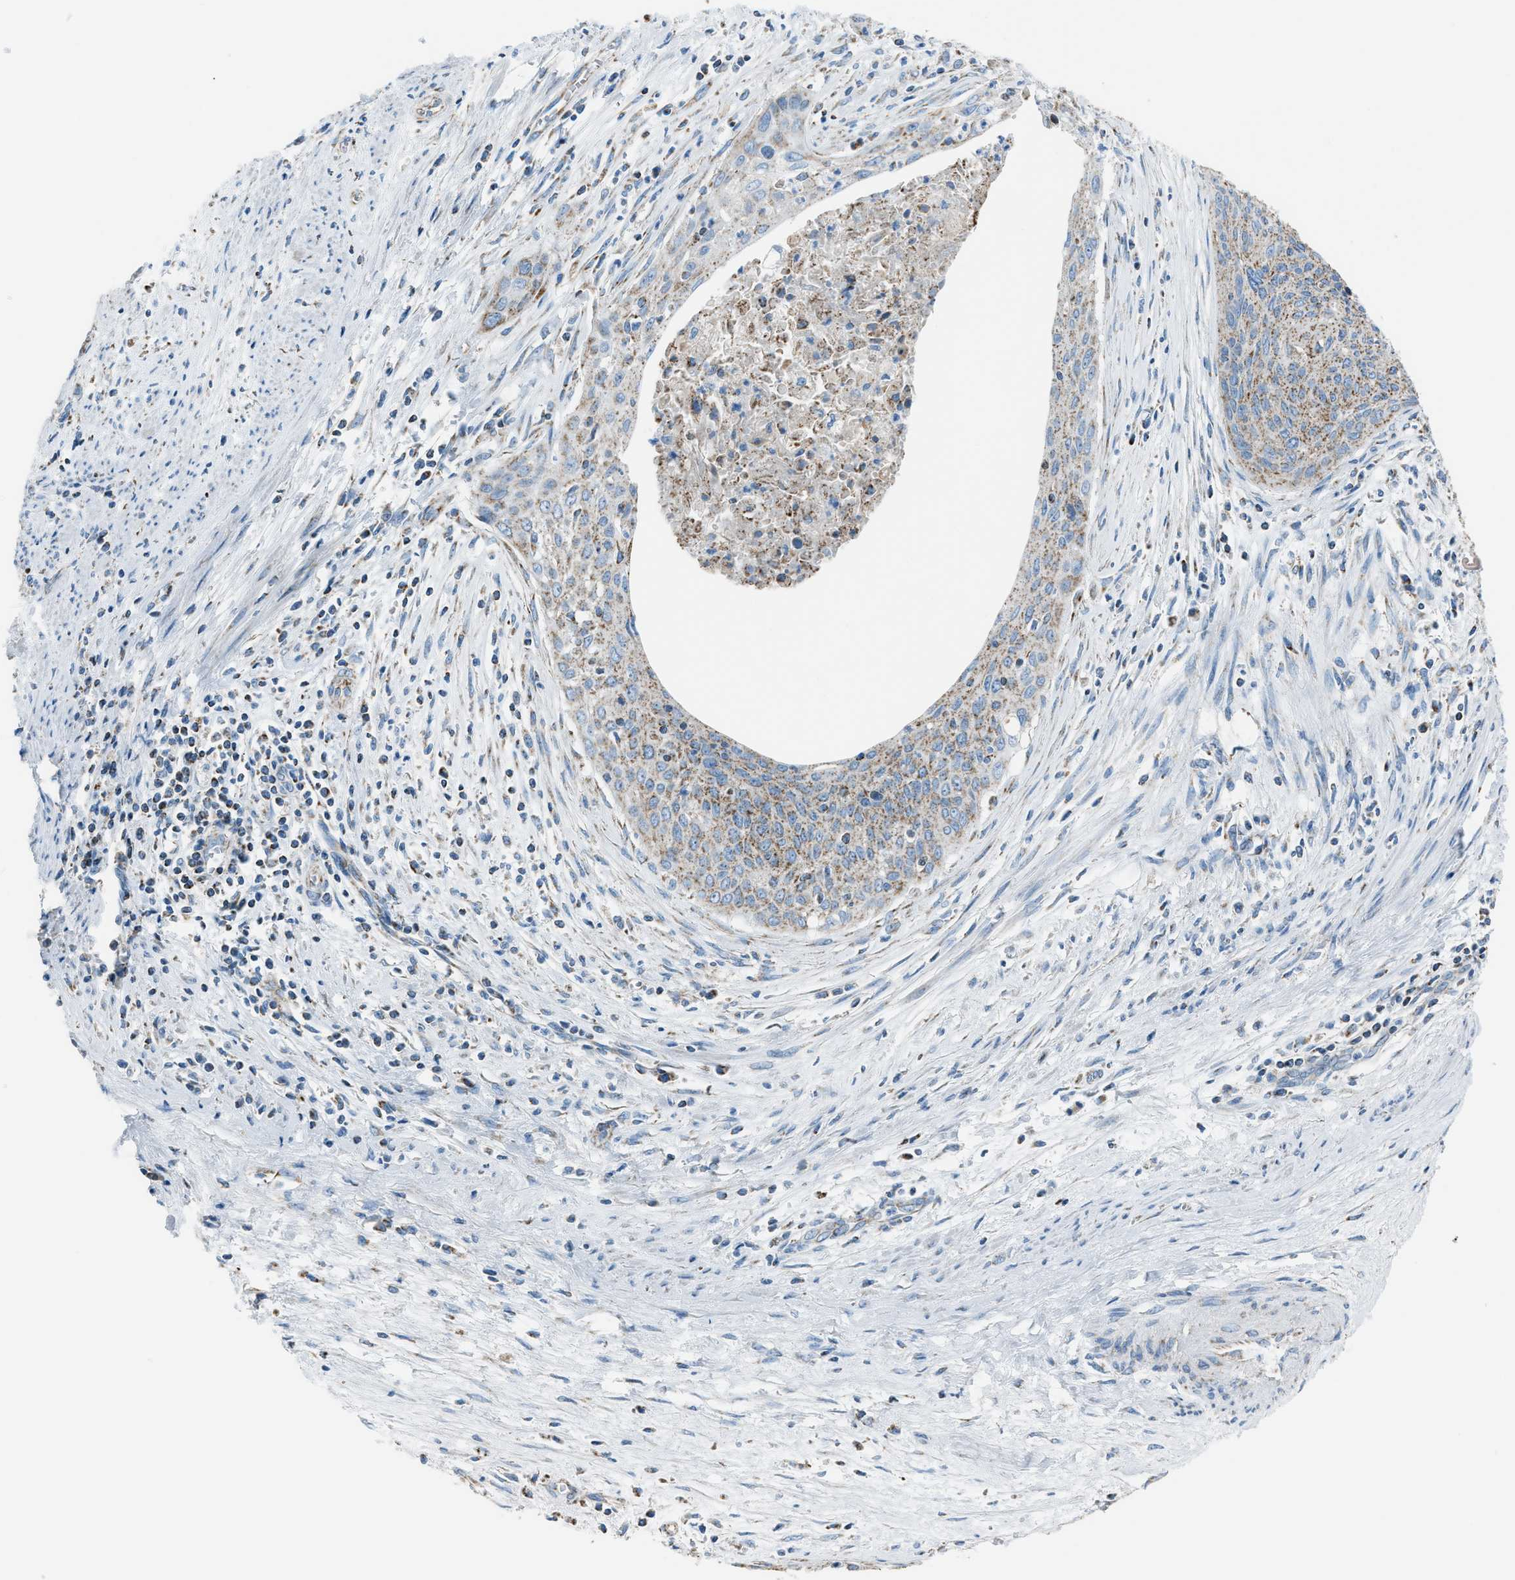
{"staining": {"intensity": "moderate", "quantity": ">75%", "location": "cytoplasmic/membranous"}, "tissue": "cervical cancer", "cell_type": "Tumor cells", "image_type": "cancer", "snomed": [{"axis": "morphology", "description": "Squamous cell carcinoma, NOS"}, {"axis": "topography", "description": "Cervix"}], "caption": "Brown immunohistochemical staining in human squamous cell carcinoma (cervical) exhibits moderate cytoplasmic/membranous staining in about >75% of tumor cells.", "gene": "MDH2", "patient": {"sex": "female", "age": 55}}